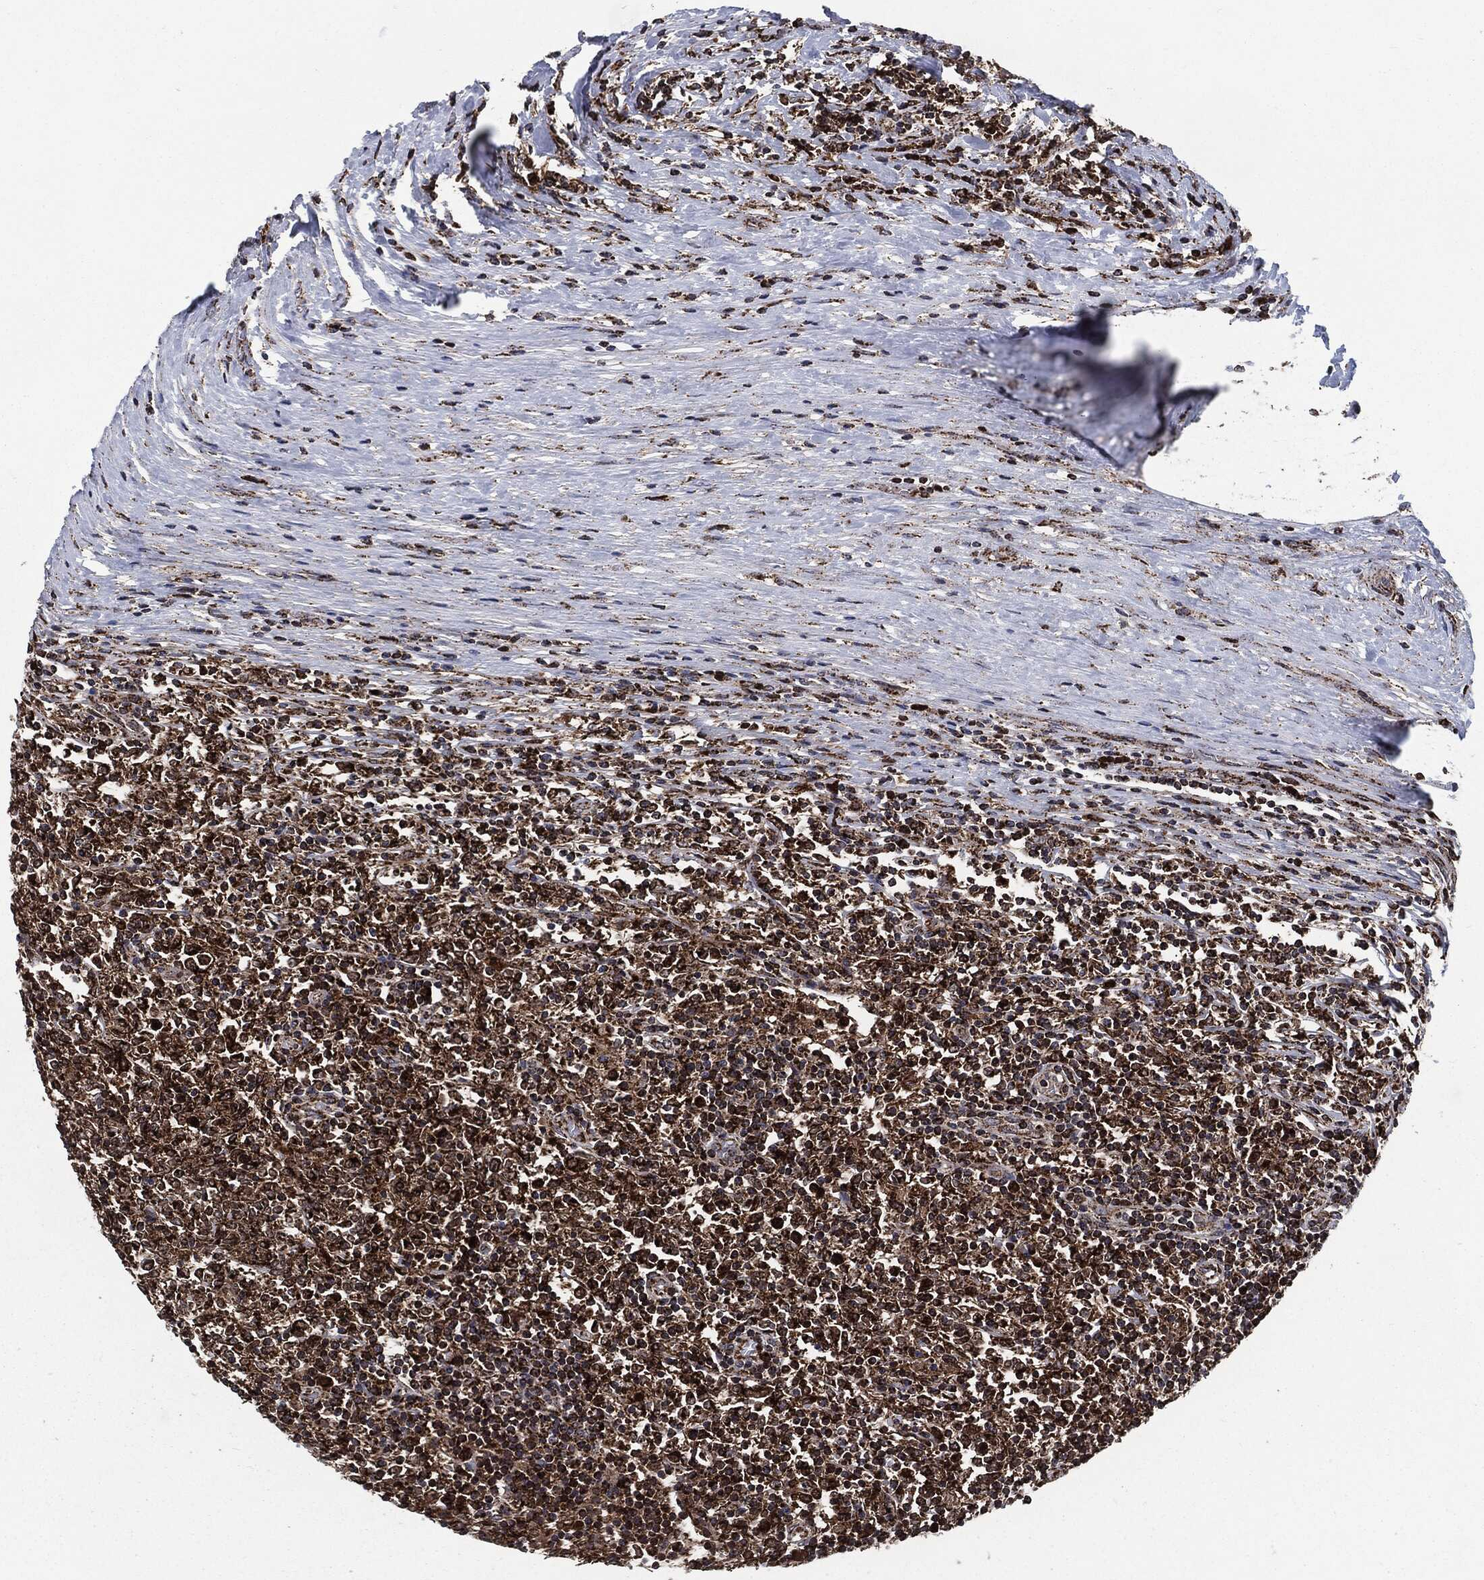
{"staining": {"intensity": "strong", "quantity": "25%-75%", "location": "cytoplasmic/membranous"}, "tissue": "lymphoma", "cell_type": "Tumor cells", "image_type": "cancer", "snomed": [{"axis": "morphology", "description": "Malignant lymphoma, non-Hodgkin's type, High grade"}, {"axis": "topography", "description": "Lymph node"}], "caption": "Lymphoma tissue displays strong cytoplasmic/membranous positivity in about 25%-75% of tumor cells", "gene": "FH", "patient": {"sex": "female", "age": 84}}